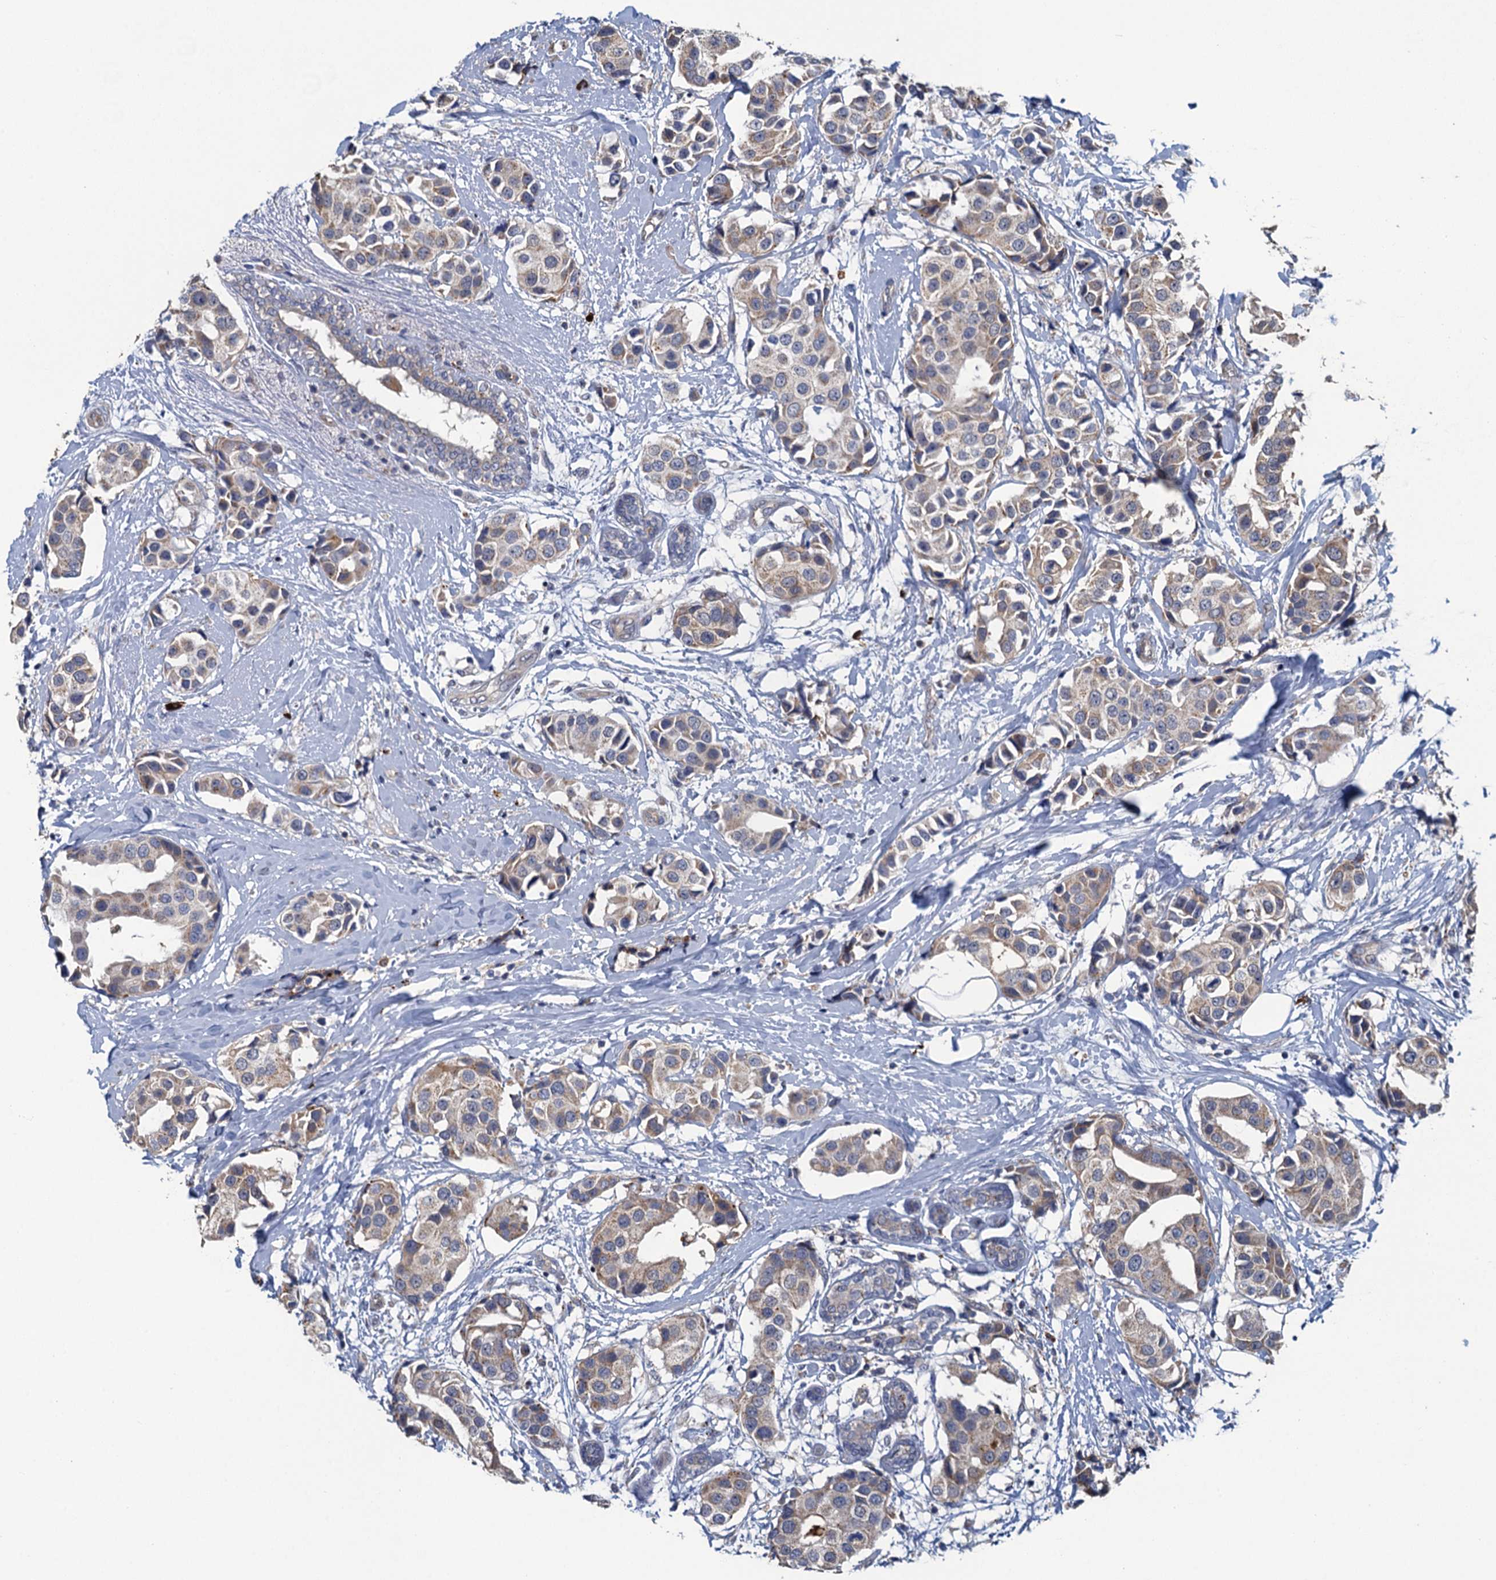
{"staining": {"intensity": "weak", "quantity": "25%-75%", "location": "cytoplasmic/membranous"}, "tissue": "breast cancer", "cell_type": "Tumor cells", "image_type": "cancer", "snomed": [{"axis": "morphology", "description": "Normal tissue, NOS"}, {"axis": "morphology", "description": "Duct carcinoma"}, {"axis": "topography", "description": "Breast"}], "caption": "Immunohistochemical staining of human breast invasive ductal carcinoma displays weak cytoplasmic/membranous protein expression in approximately 25%-75% of tumor cells.", "gene": "KBTBD8", "patient": {"sex": "female", "age": 39}}